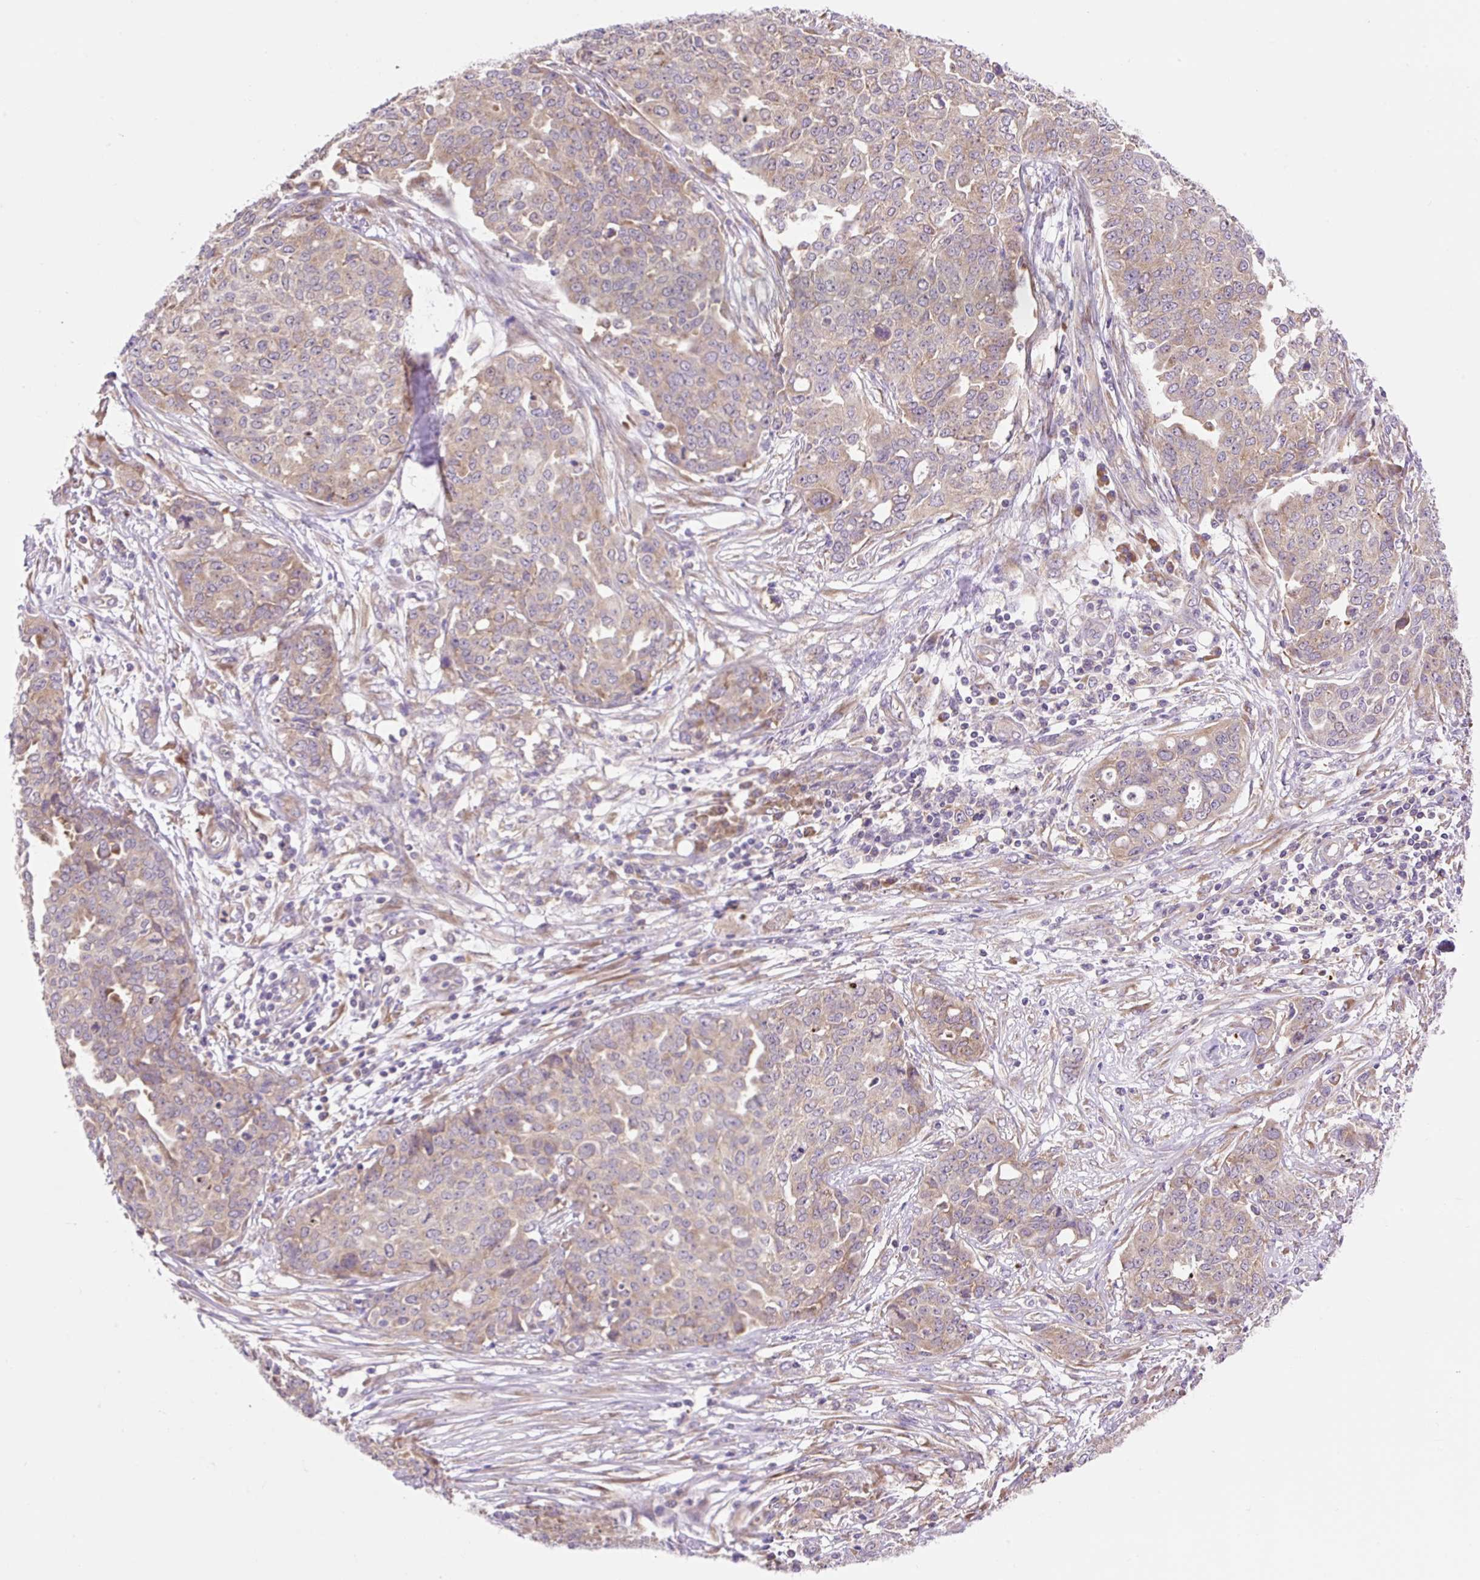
{"staining": {"intensity": "weak", "quantity": ">75%", "location": "cytoplasmic/membranous"}, "tissue": "ovarian cancer", "cell_type": "Tumor cells", "image_type": "cancer", "snomed": [{"axis": "morphology", "description": "Cystadenocarcinoma, serous, NOS"}, {"axis": "topography", "description": "Soft tissue"}, {"axis": "topography", "description": "Ovary"}], "caption": "Ovarian cancer stained with DAB (3,3'-diaminobenzidine) immunohistochemistry (IHC) shows low levels of weak cytoplasmic/membranous staining in approximately >75% of tumor cells.", "gene": "GPR45", "patient": {"sex": "female", "age": 57}}